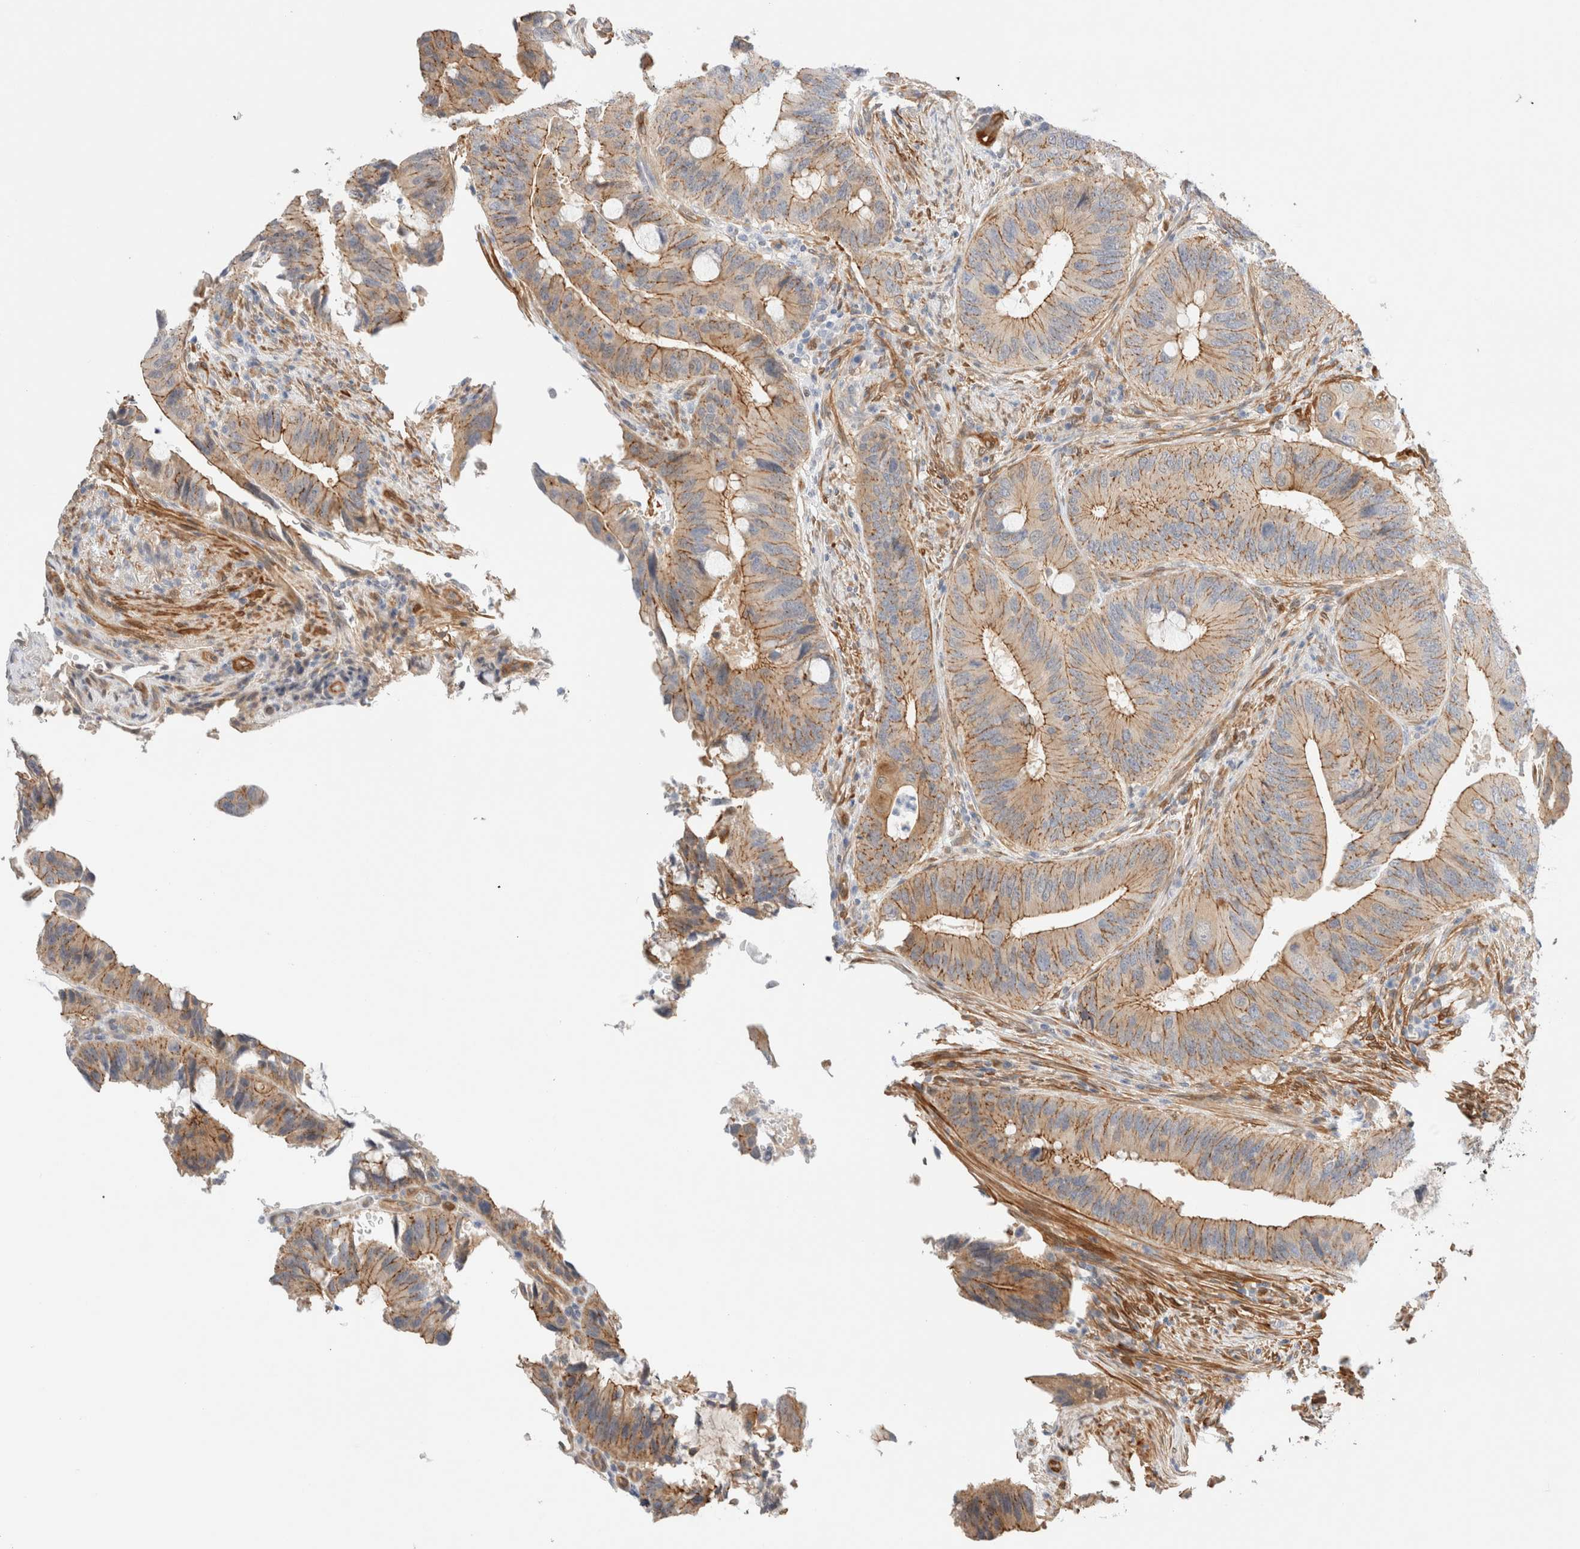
{"staining": {"intensity": "moderate", "quantity": "25%-75%", "location": "cytoplasmic/membranous"}, "tissue": "colorectal cancer", "cell_type": "Tumor cells", "image_type": "cancer", "snomed": [{"axis": "morphology", "description": "Adenocarcinoma, NOS"}, {"axis": "topography", "description": "Colon"}], "caption": "Immunohistochemistry photomicrograph of neoplastic tissue: colorectal adenocarcinoma stained using IHC displays medium levels of moderate protein expression localized specifically in the cytoplasmic/membranous of tumor cells, appearing as a cytoplasmic/membranous brown color.", "gene": "LMCD1", "patient": {"sex": "male", "age": 71}}